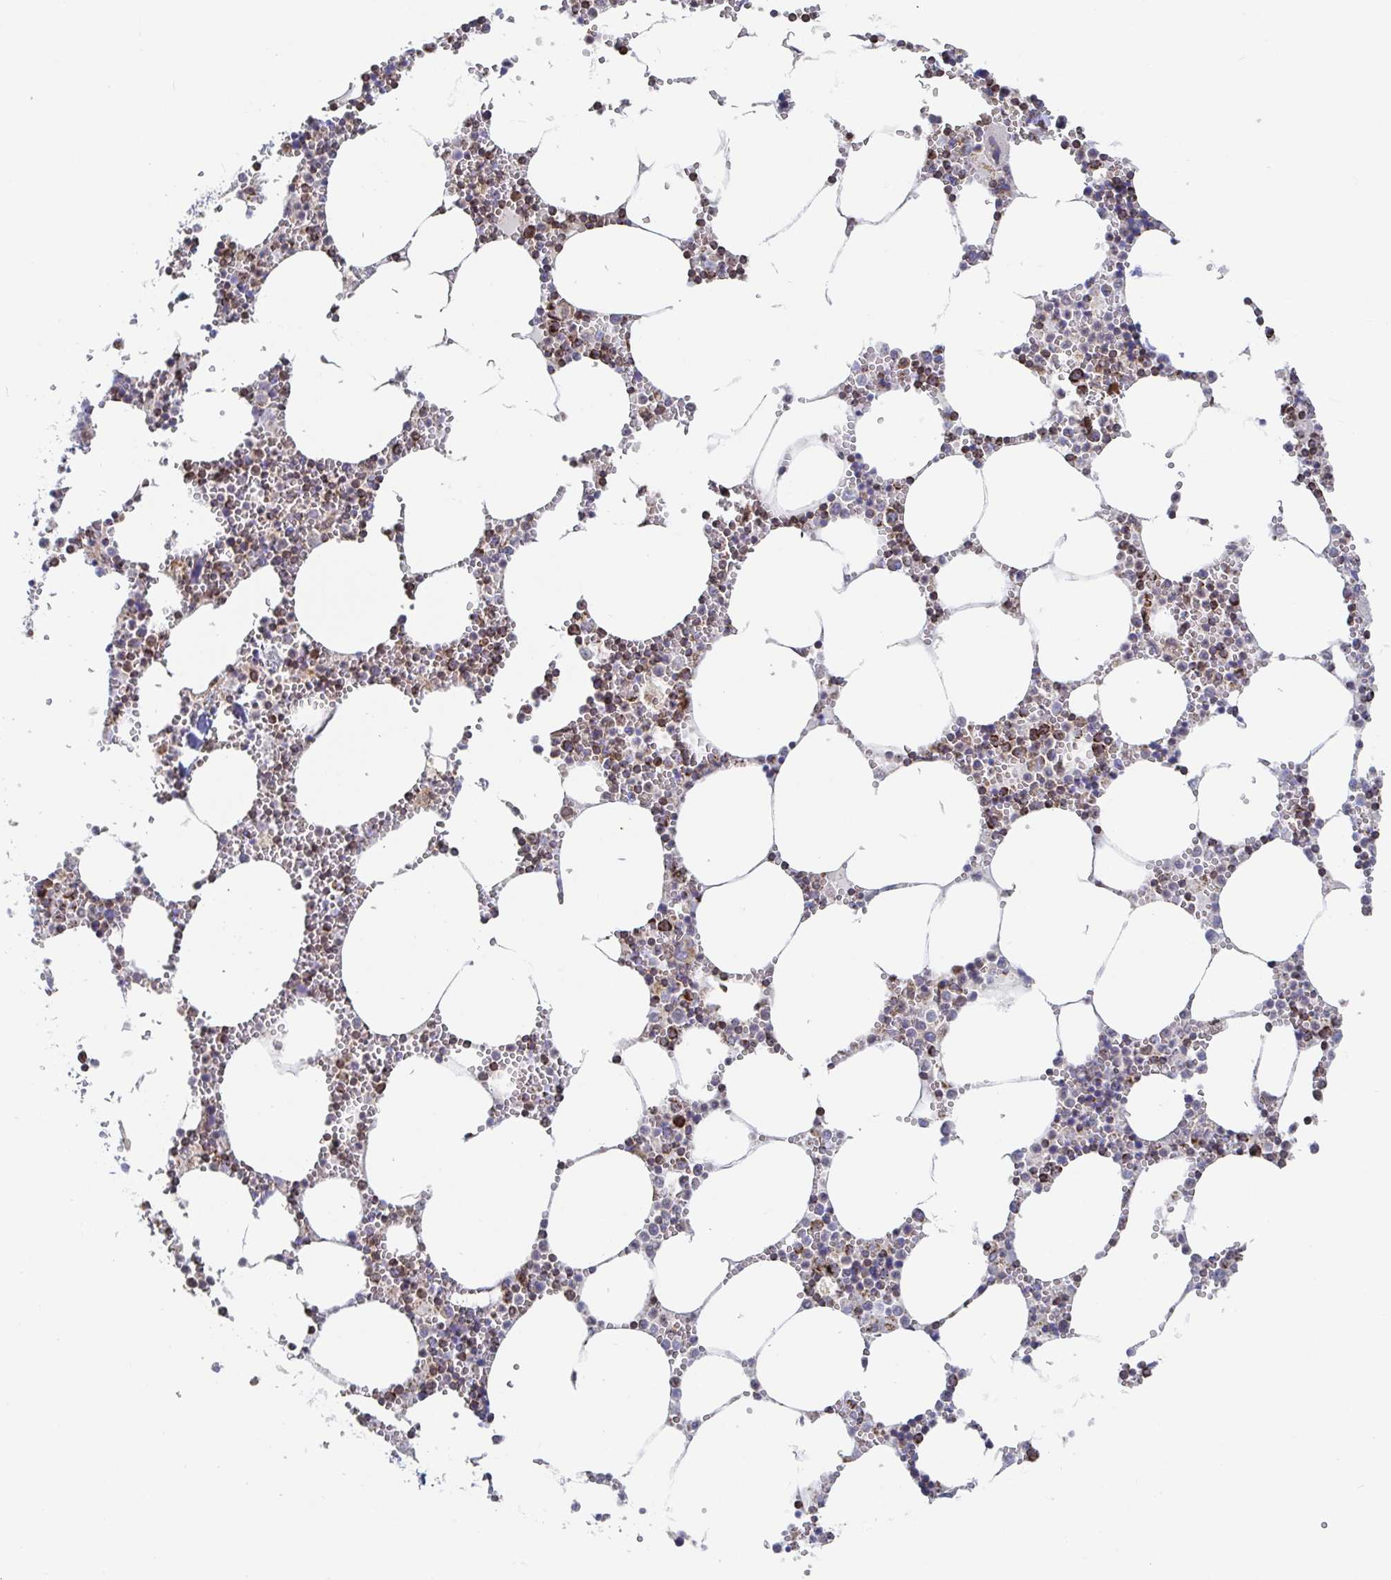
{"staining": {"intensity": "strong", "quantity": "25%-75%", "location": "cytoplasmic/membranous"}, "tissue": "bone marrow", "cell_type": "Hematopoietic cells", "image_type": "normal", "snomed": [{"axis": "morphology", "description": "Normal tissue, NOS"}, {"axis": "topography", "description": "Bone marrow"}], "caption": "Immunohistochemistry (DAB) staining of benign human bone marrow reveals strong cytoplasmic/membranous protein positivity in about 25%-75% of hematopoietic cells.", "gene": "STARD8", "patient": {"sex": "male", "age": 54}}